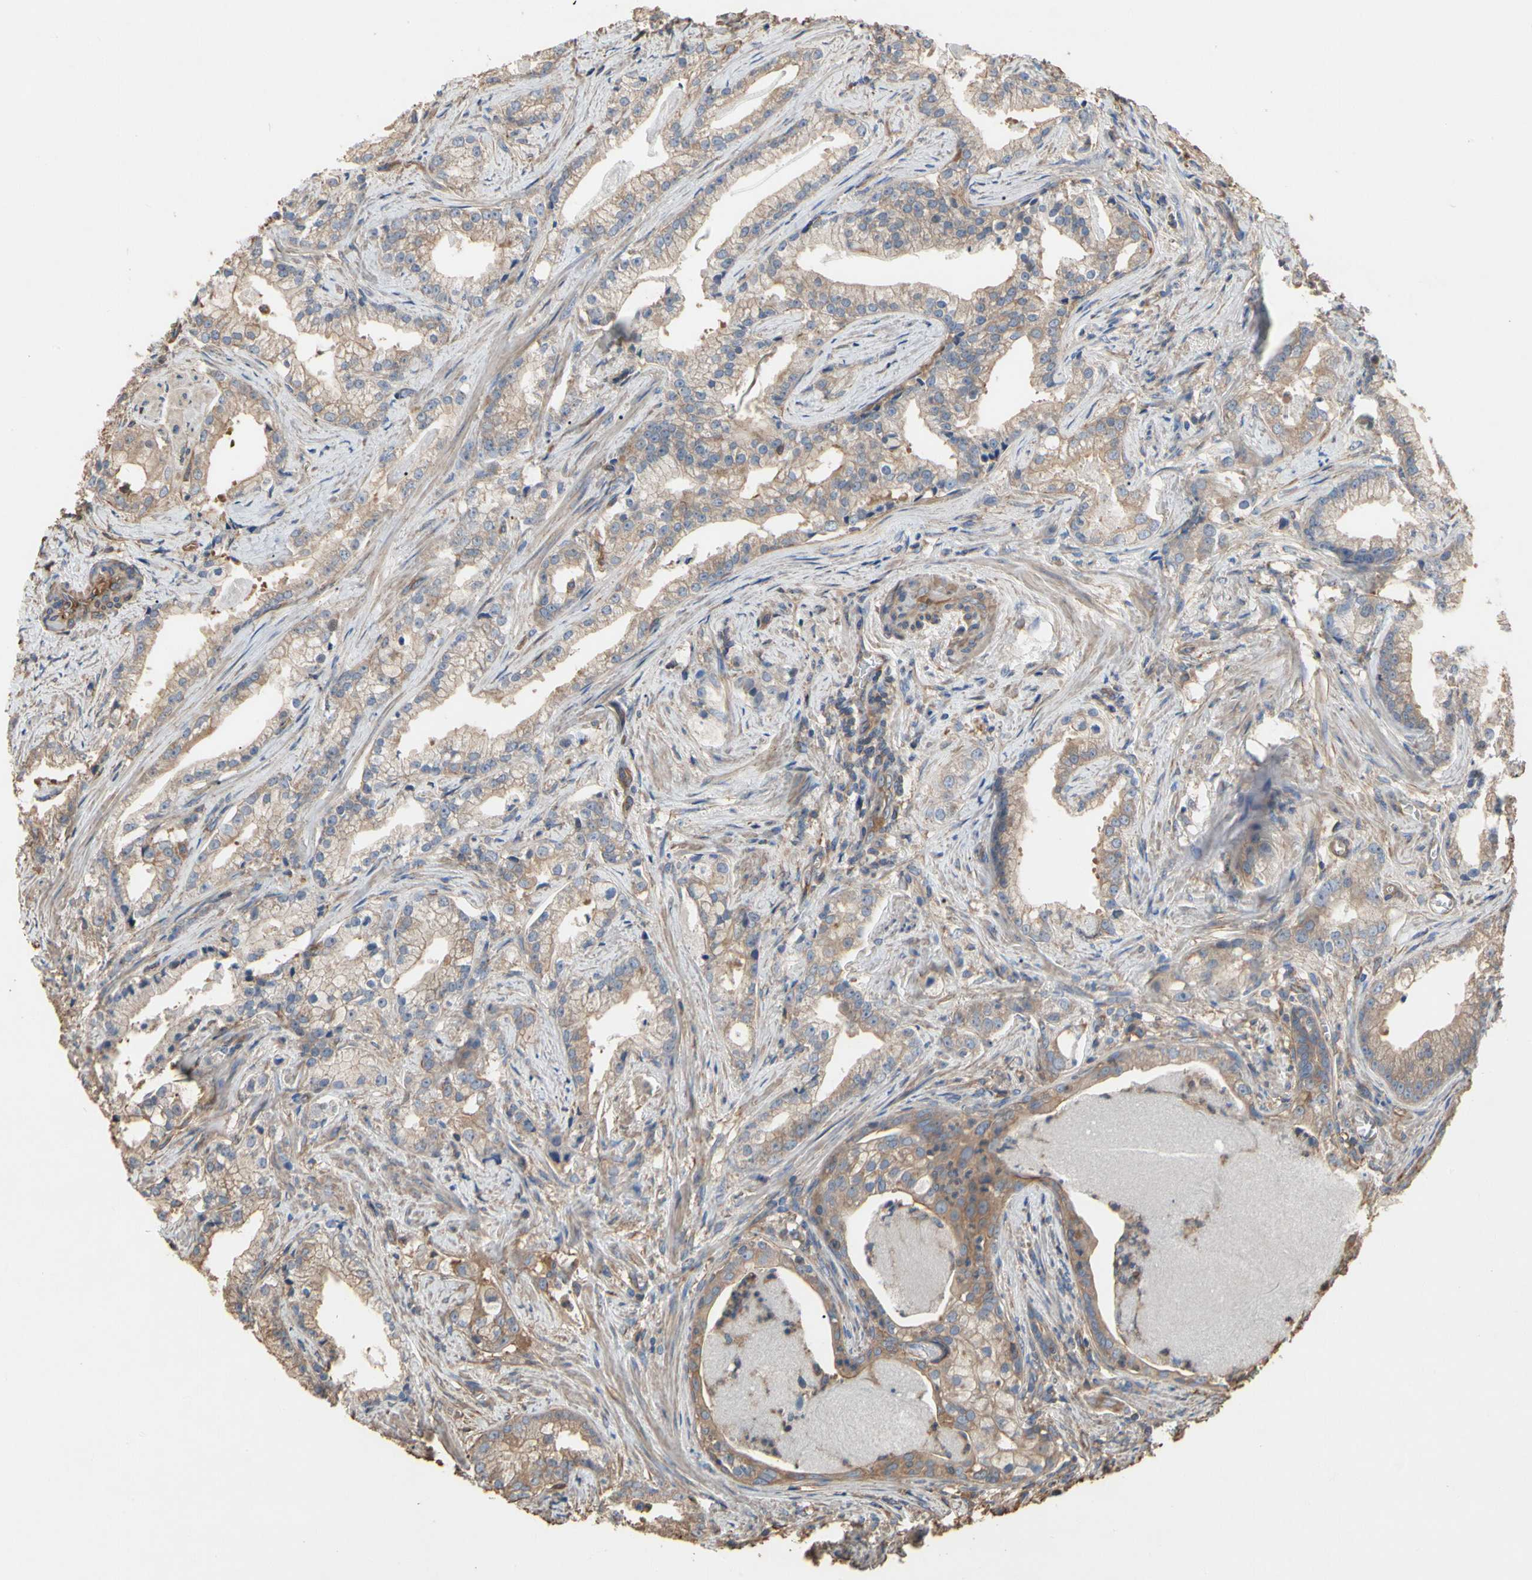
{"staining": {"intensity": "moderate", "quantity": ">75%", "location": "cytoplasmic/membranous"}, "tissue": "prostate cancer", "cell_type": "Tumor cells", "image_type": "cancer", "snomed": [{"axis": "morphology", "description": "Adenocarcinoma, Low grade"}, {"axis": "topography", "description": "Prostate"}], "caption": "An image of human prostate cancer stained for a protein reveals moderate cytoplasmic/membranous brown staining in tumor cells.", "gene": "PDZK1", "patient": {"sex": "male", "age": 59}}